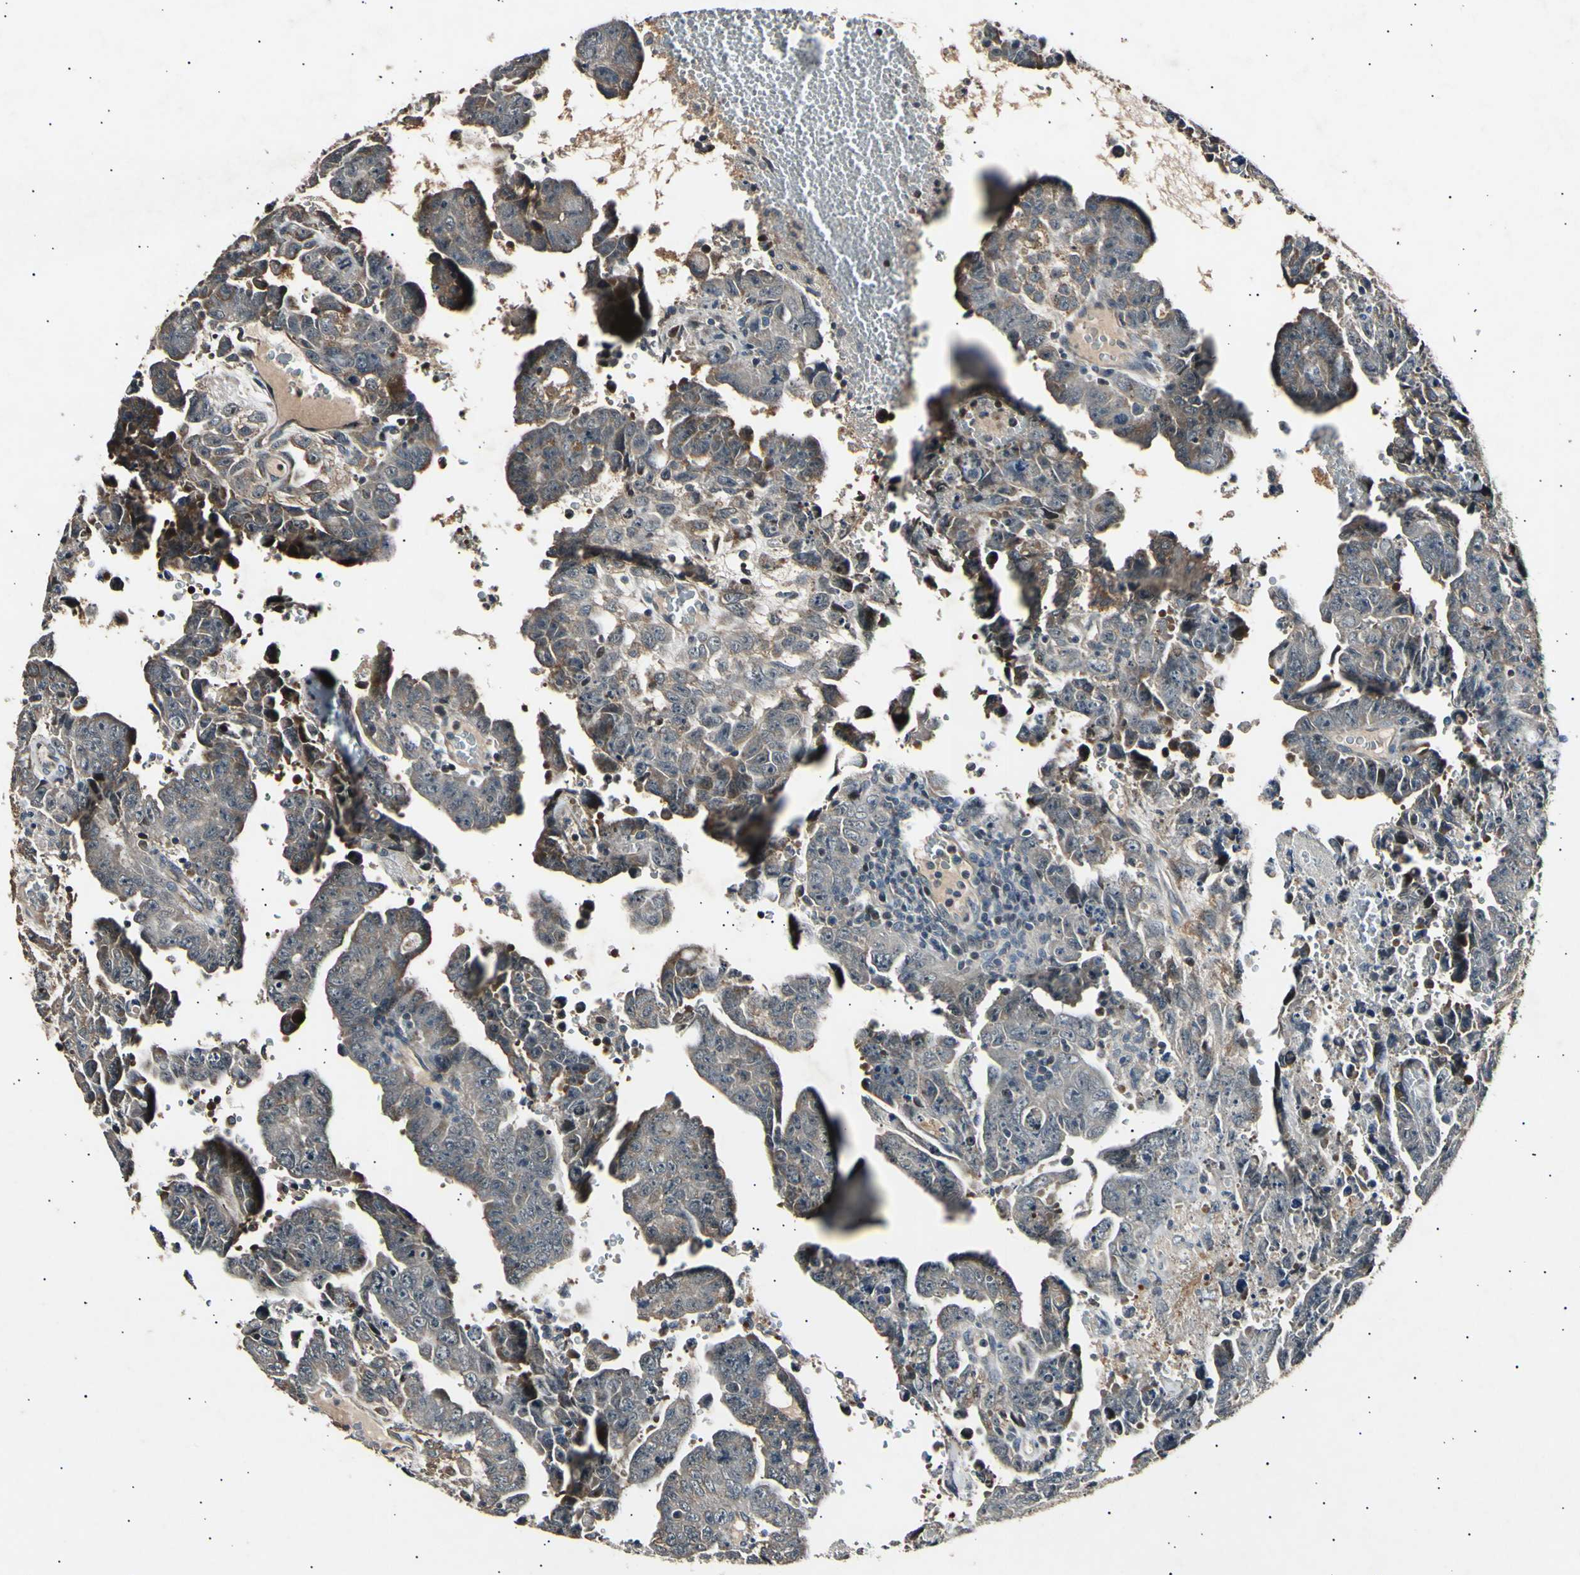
{"staining": {"intensity": "weak", "quantity": "<25%", "location": "cytoplasmic/membranous"}, "tissue": "testis cancer", "cell_type": "Tumor cells", "image_type": "cancer", "snomed": [{"axis": "morphology", "description": "Carcinoma, Embryonal, NOS"}, {"axis": "topography", "description": "Testis"}], "caption": "Immunohistochemistry image of testis cancer stained for a protein (brown), which shows no expression in tumor cells.", "gene": "ADCY3", "patient": {"sex": "male", "age": 28}}